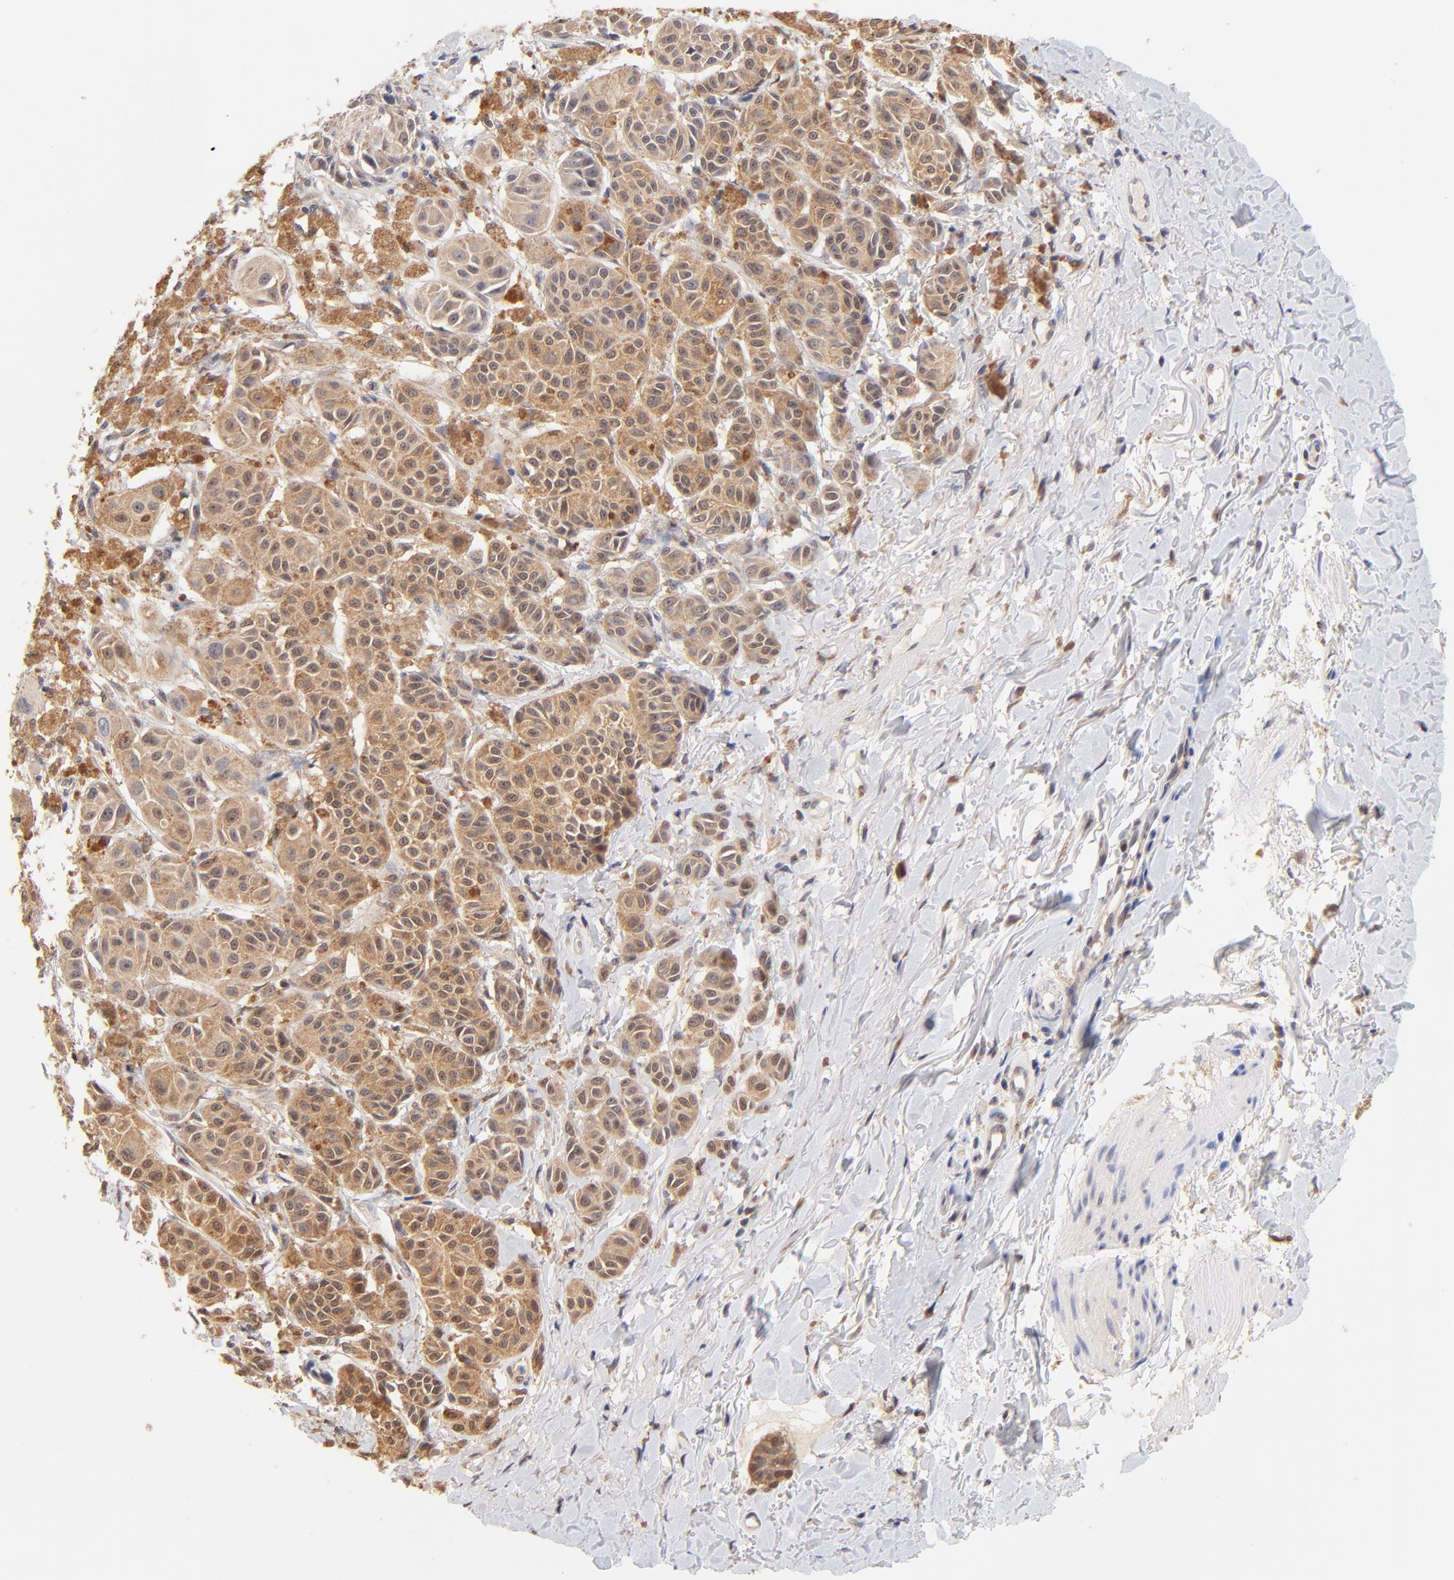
{"staining": {"intensity": "weak", "quantity": ">75%", "location": "cytoplasmic/membranous"}, "tissue": "melanoma", "cell_type": "Tumor cells", "image_type": "cancer", "snomed": [{"axis": "morphology", "description": "Malignant melanoma, NOS"}, {"axis": "topography", "description": "Skin"}], "caption": "Weak cytoplasmic/membranous protein positivity is present in approximately >75% of tumor cells in malignant melanoma.", "gene": "TXNL1", "patient": {"sex": "male", "age": 76}}